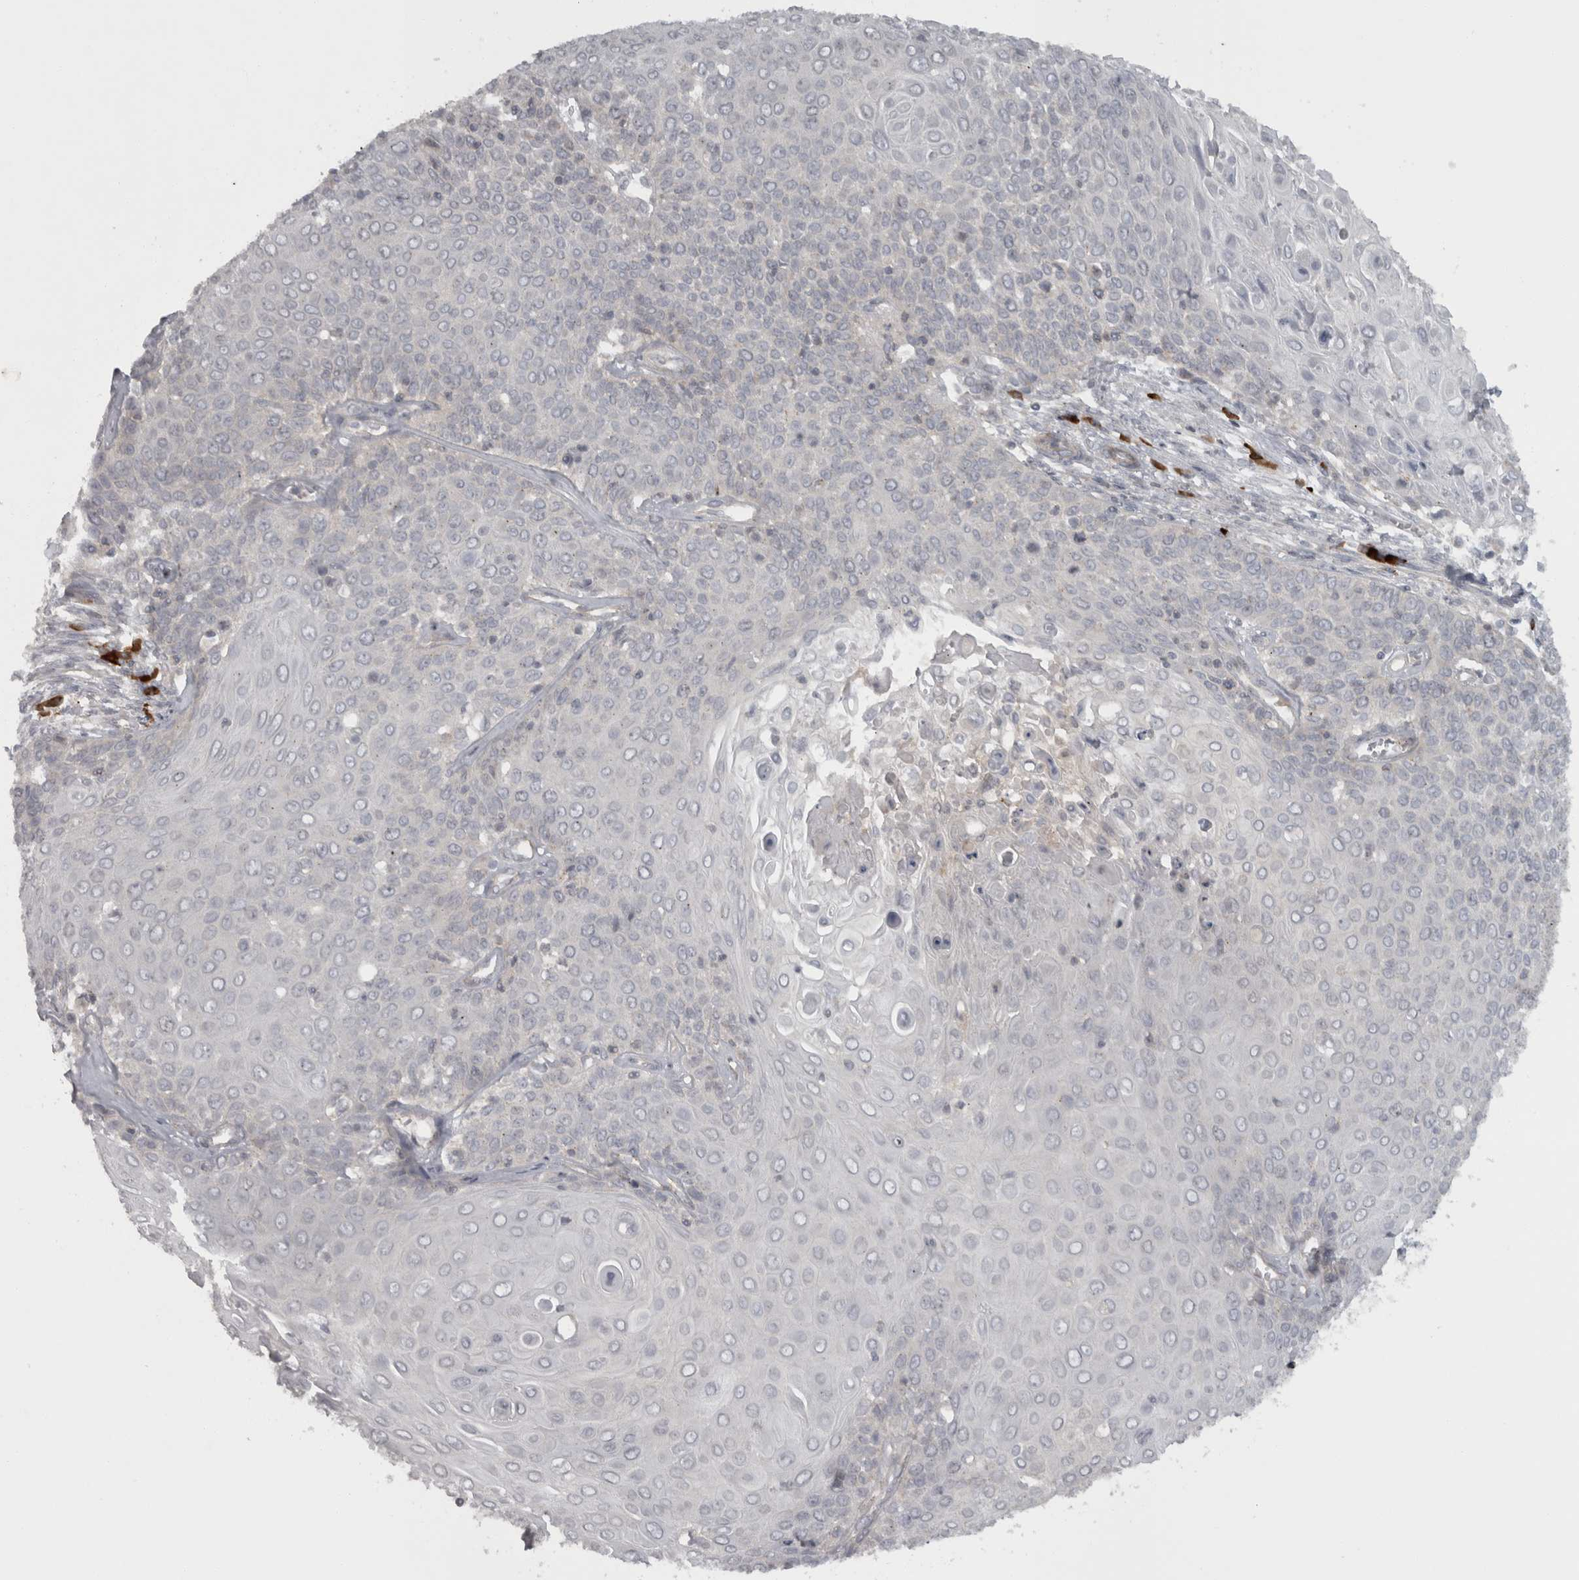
{"staining": {"intensity": "negative", "quantity": "none", "location": "none"}, "tissue": "cervical cancer", "cell_type": "Tumor cells", "image_type": "cancer", "snomed": [{"axis": "morphology", "description": "Squamous cell carcinoma, NOS"}, {"axis": "topography", "description": "Cervix"}], "caption": "Immunohistochemical staining of cervical squamous cell carcinoma exhibits no significant staining in tumor cells.", "gene": "SLCO5A1", "patient": {"sex": "female", "age": 39}}